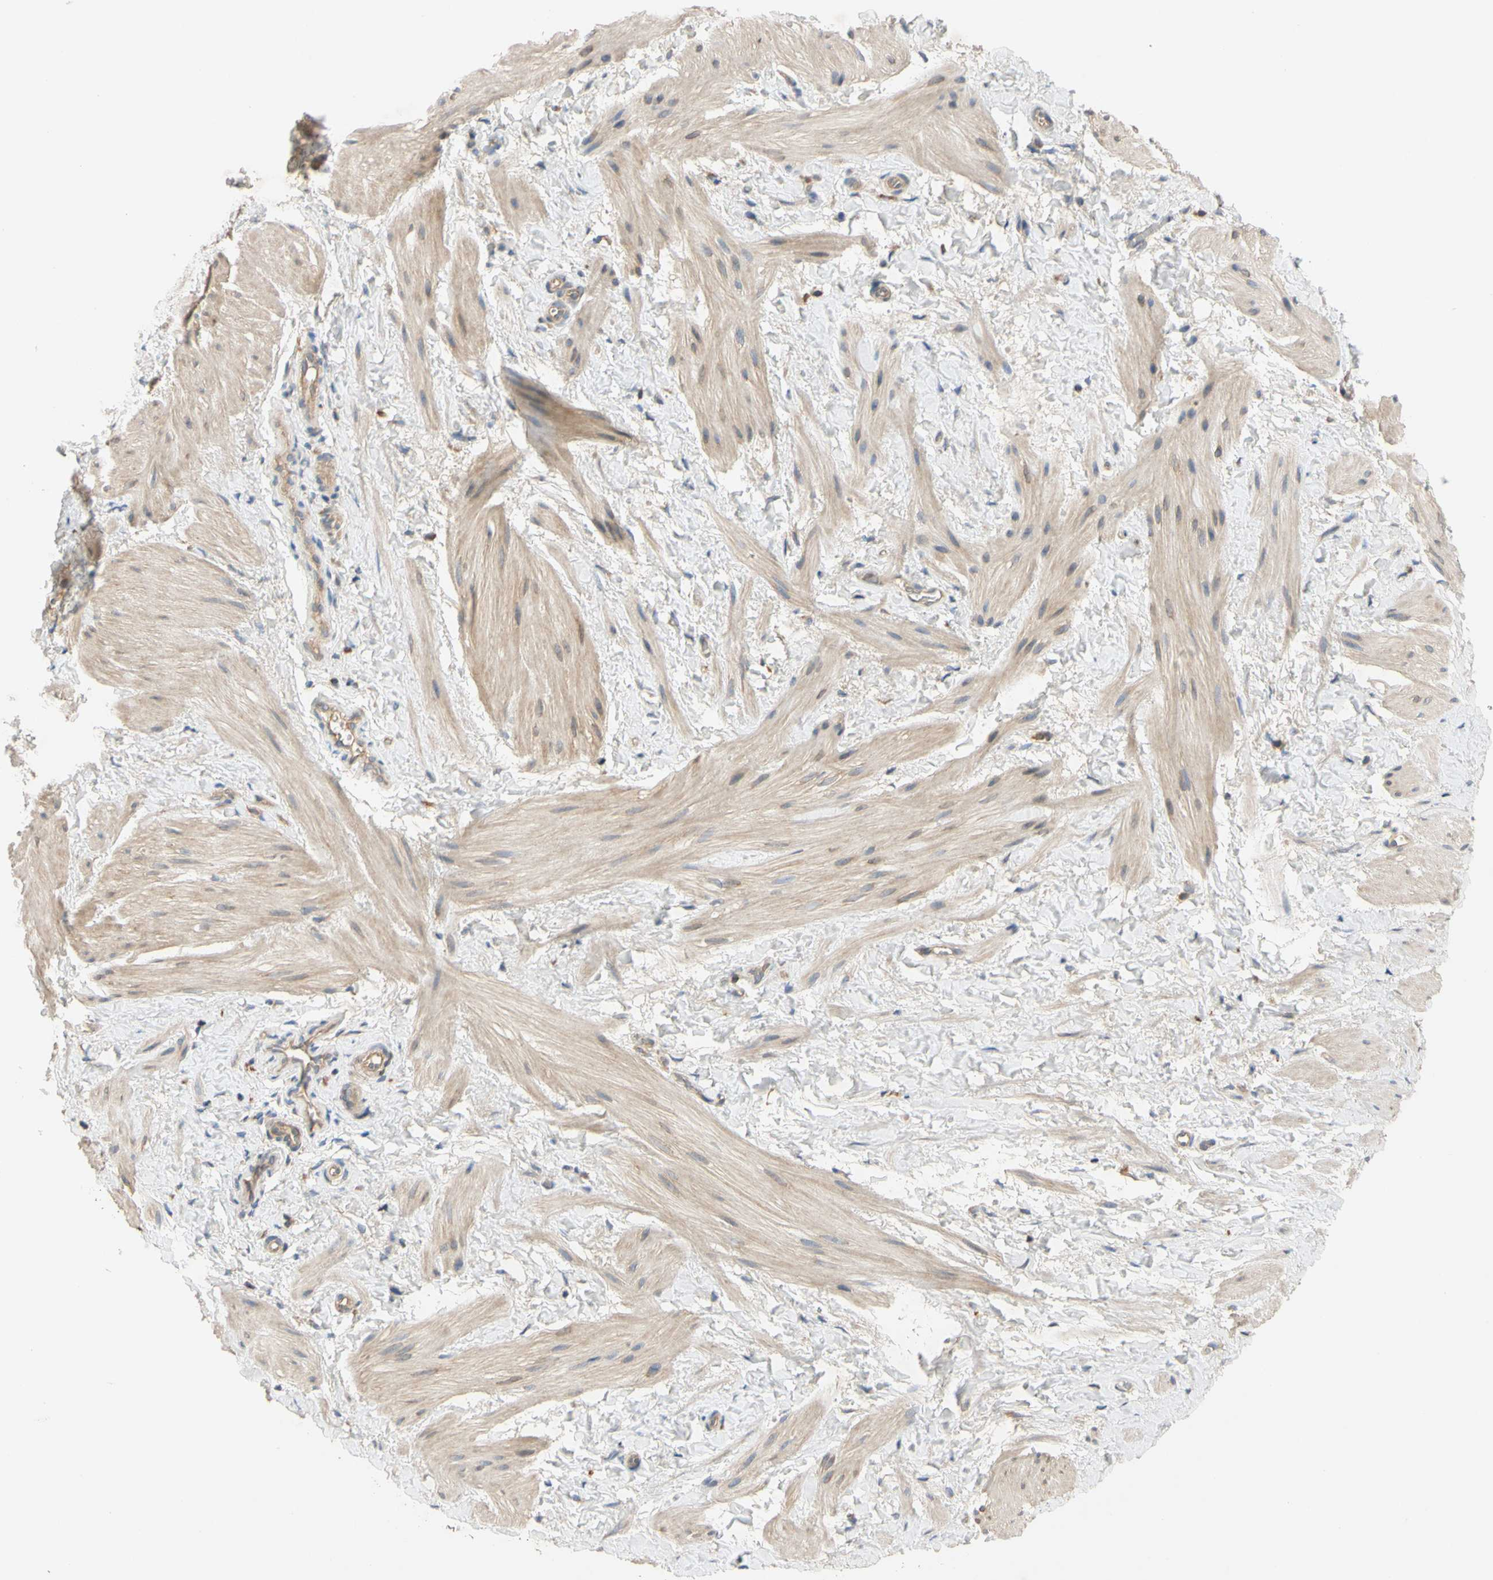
{"staining": {"intensity": "weak", "quantity": ">75%", "location": "cytoplasmic/membranous"}, "tissue": "smooth muscle", "cell_type": "Smooth muscle cells", "image_type": "normal", "snomed": [{"axis": "morphology", "description": "Normal tissue, NOS"}, {"axis": "topography", "description": "Smooth muscle"}], "caption": "High-magnification brightfield microscopy of unremarkable smooth muscle stained with DAB (3,3'-diaminobenzidine) (brown) and counterstained with hematoxylin (blue). smooth muscle cells exhibit weak cytoplasmic/membranous expression is appreciated in approximately>75% of cells.", "gene": "MBTPS2", "patient": {"sex": "male", "age": 16}}